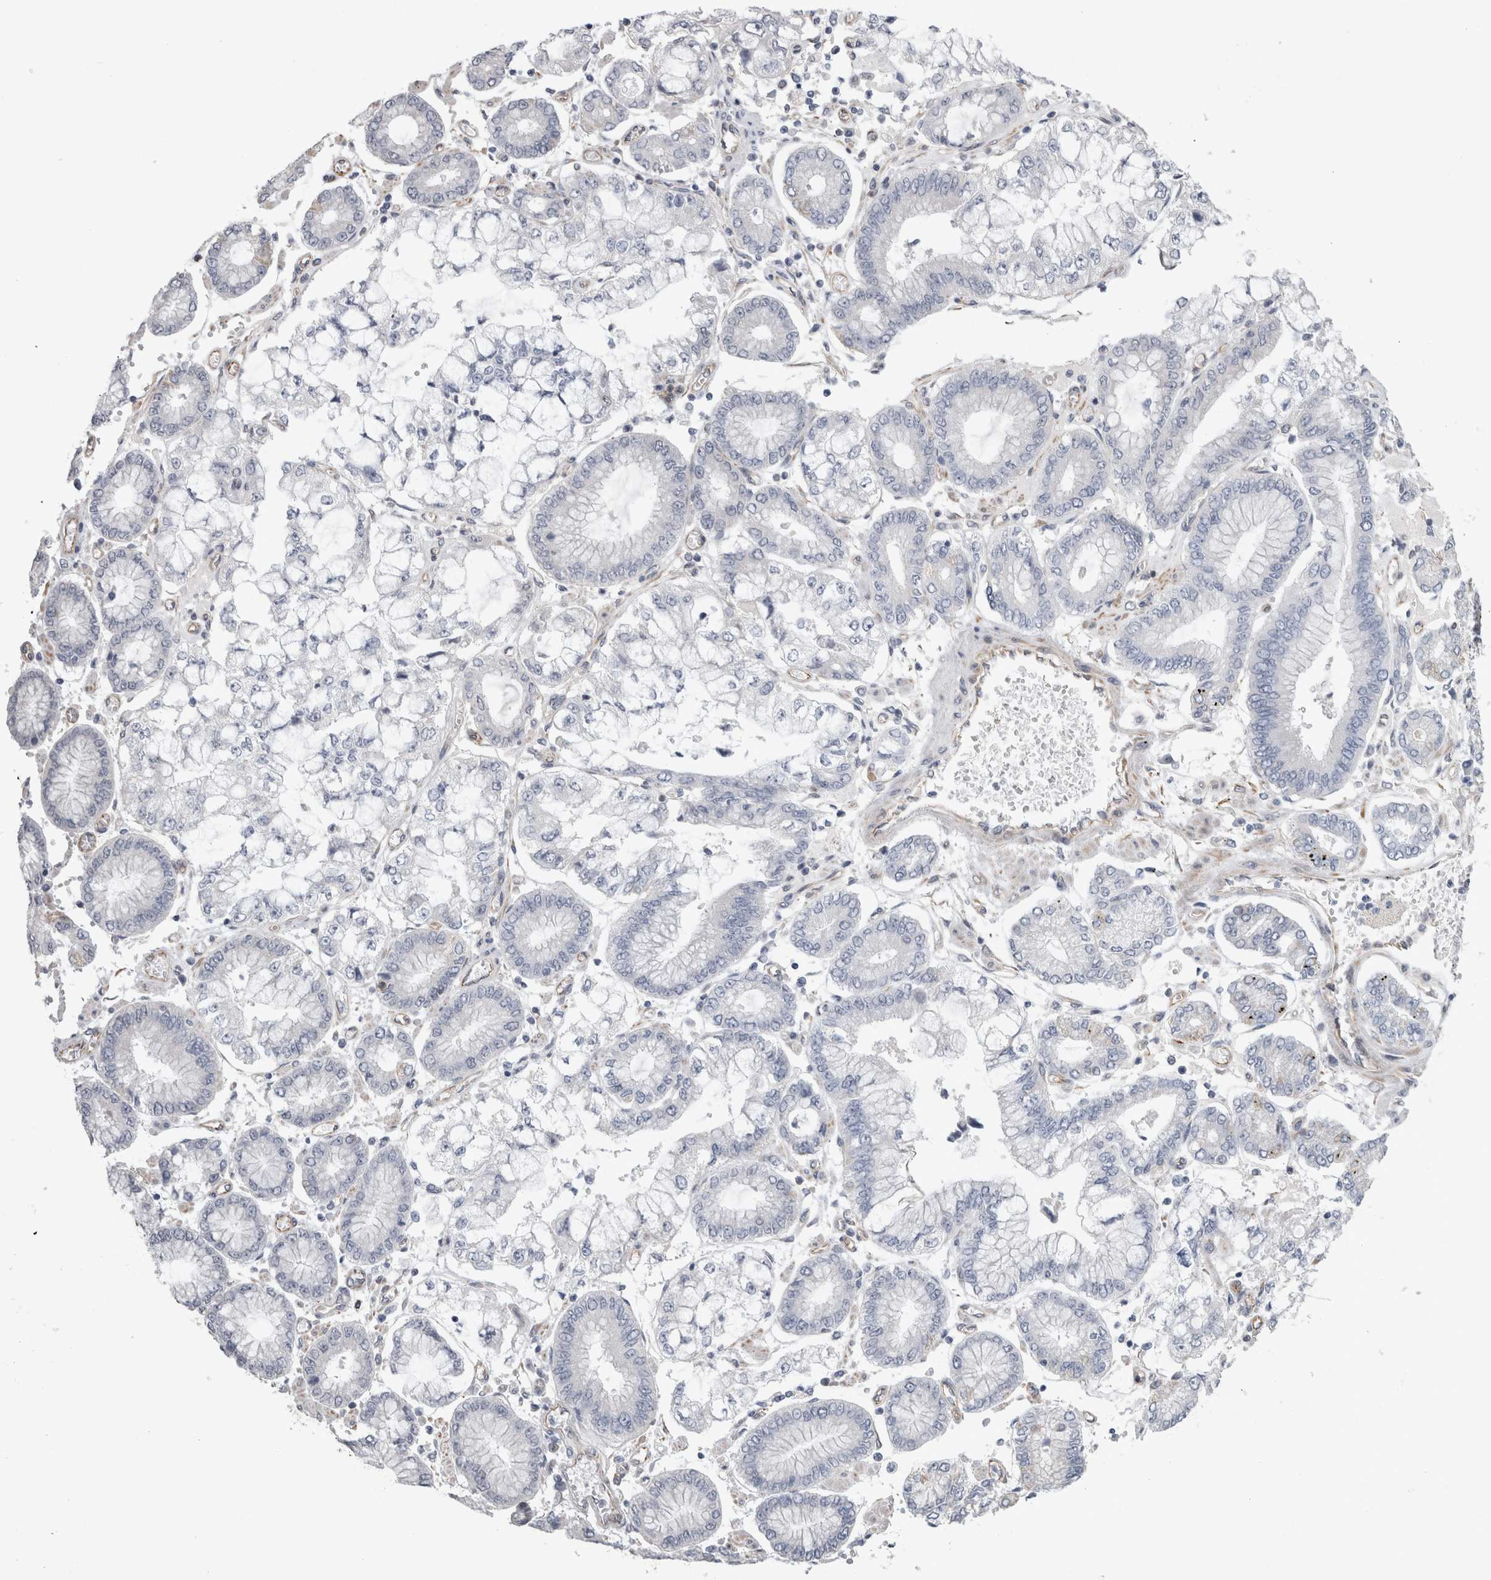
{"staining": {"intensity": "negative", "quantity": "none", "location": "none"}, "tissue": "stomach cancer", "cell_type": "Tumor cells", "image_type": "cancer", "snomed": [{"axis": "morphology", "description": "Adenocarcinoma, NOS"}, {"axis": "topography", "description": "Stomach"}], "caption": "A histopathology image of adenocarcinoma (stomach) stained for a protein exhibits no brown staining in tumor cells. (Stains: DAB IHC with hematoxylin counter stain, Microscopy: brightfield microscopy at high magnification).", "gene": "ACOT7", "patient": {"sex": "male", "age": 76}}